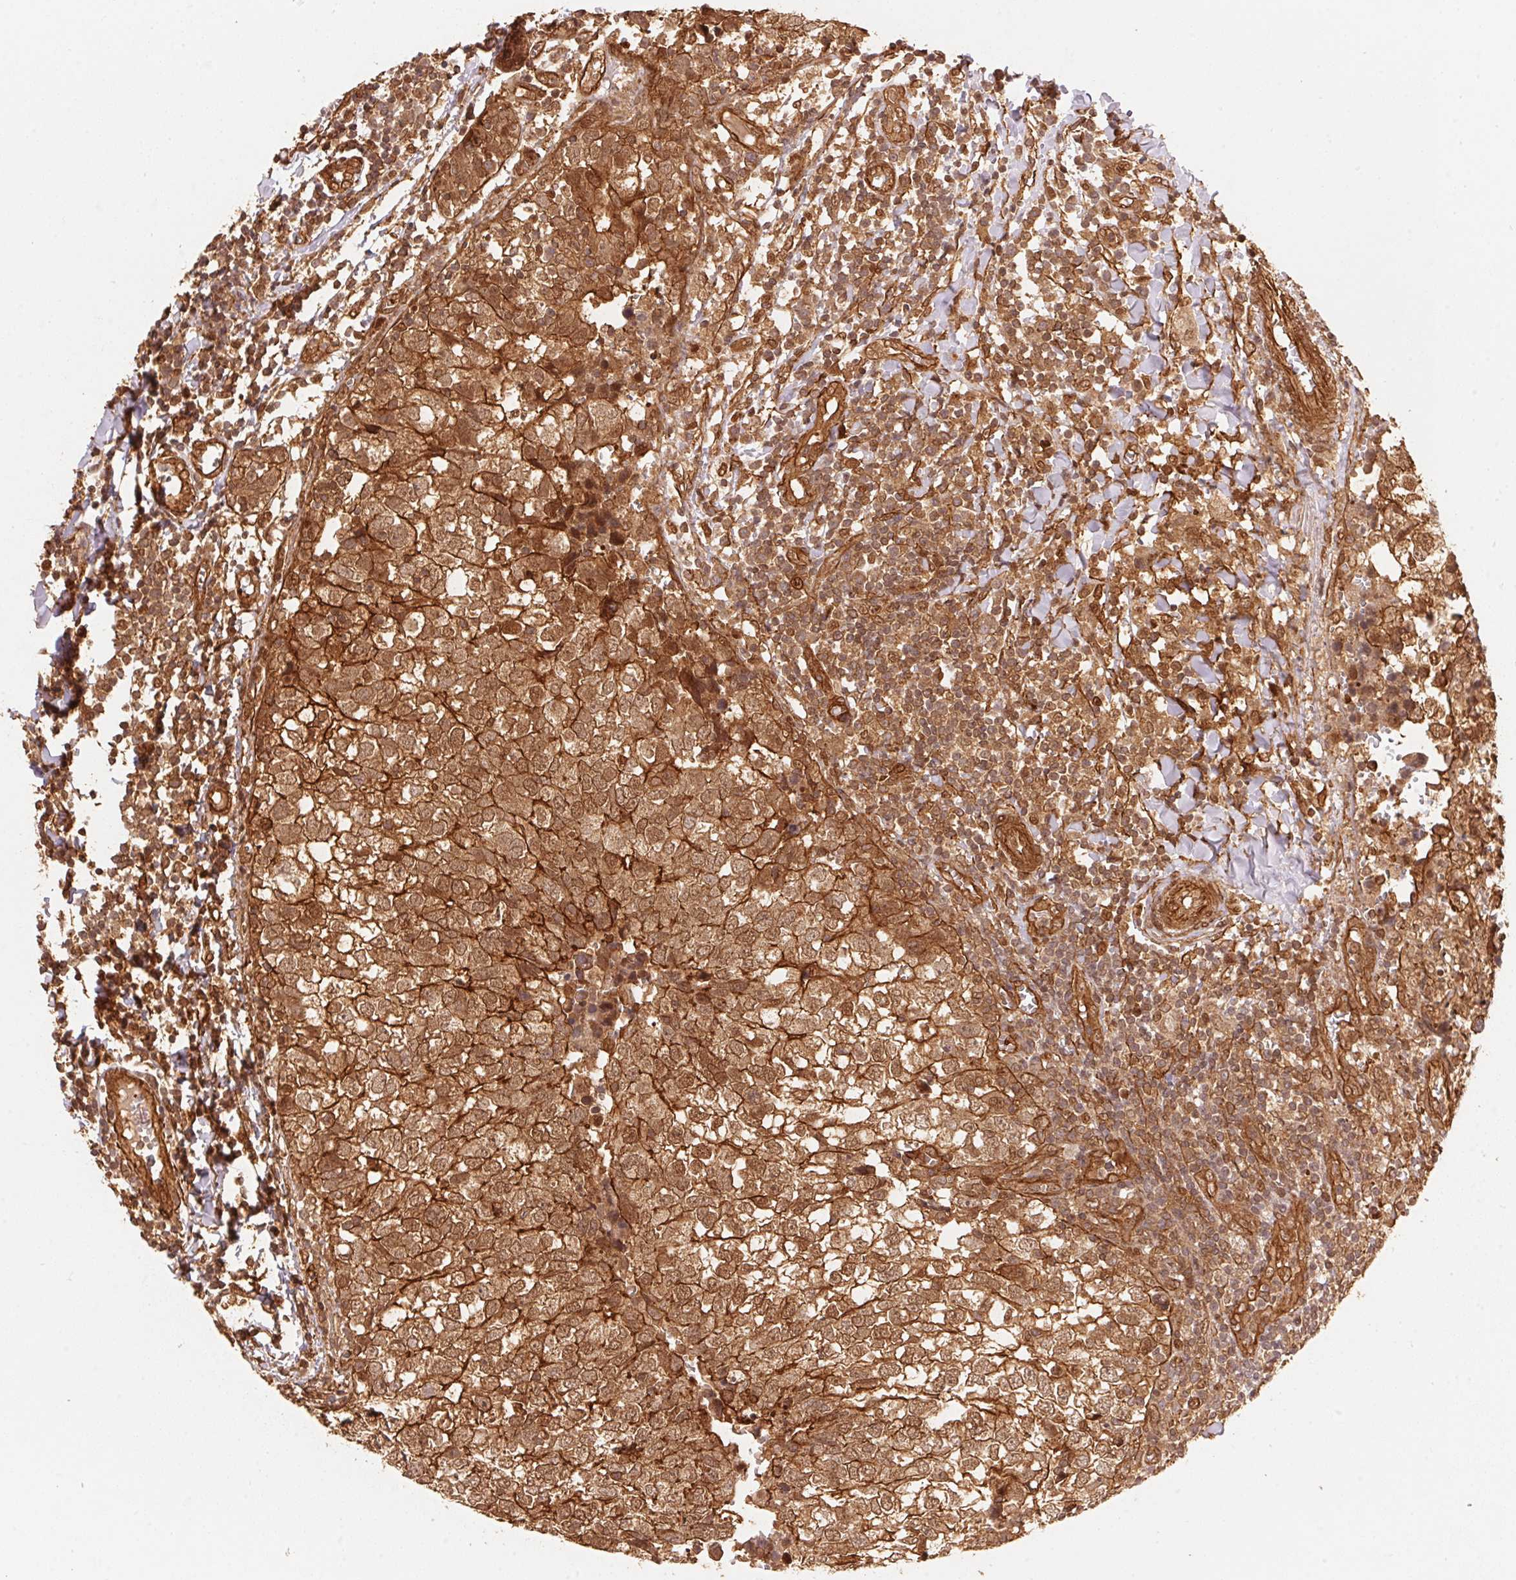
{"staining": {"intensity": "moderate", "quantity": ">75%", "location": "cytoplasmic/membranous,nuclear"}, "tissue": "breast cancer", "cell_type": "Tumor cells", "image_type": "cancer", "snomed": [{"axis": "morphology", "description": "Duct carcinoma"}, {"axis": "topography", "description": "Breast"}], "caption": "Immunohistochemistry (IHC) micrograph of neoplastic tissue: breast invasive ductal carcinoma stained using immunohistochemistry displays medium levels of moderate protein expression localized specifically in the cytoplasmic/membranous and nuclear of tumor cells, appearing as a cytoplasmic/membranous and nuclear brown color.", "gene": "TNIP2", "patient": {"sex": "female", "age": 30}}